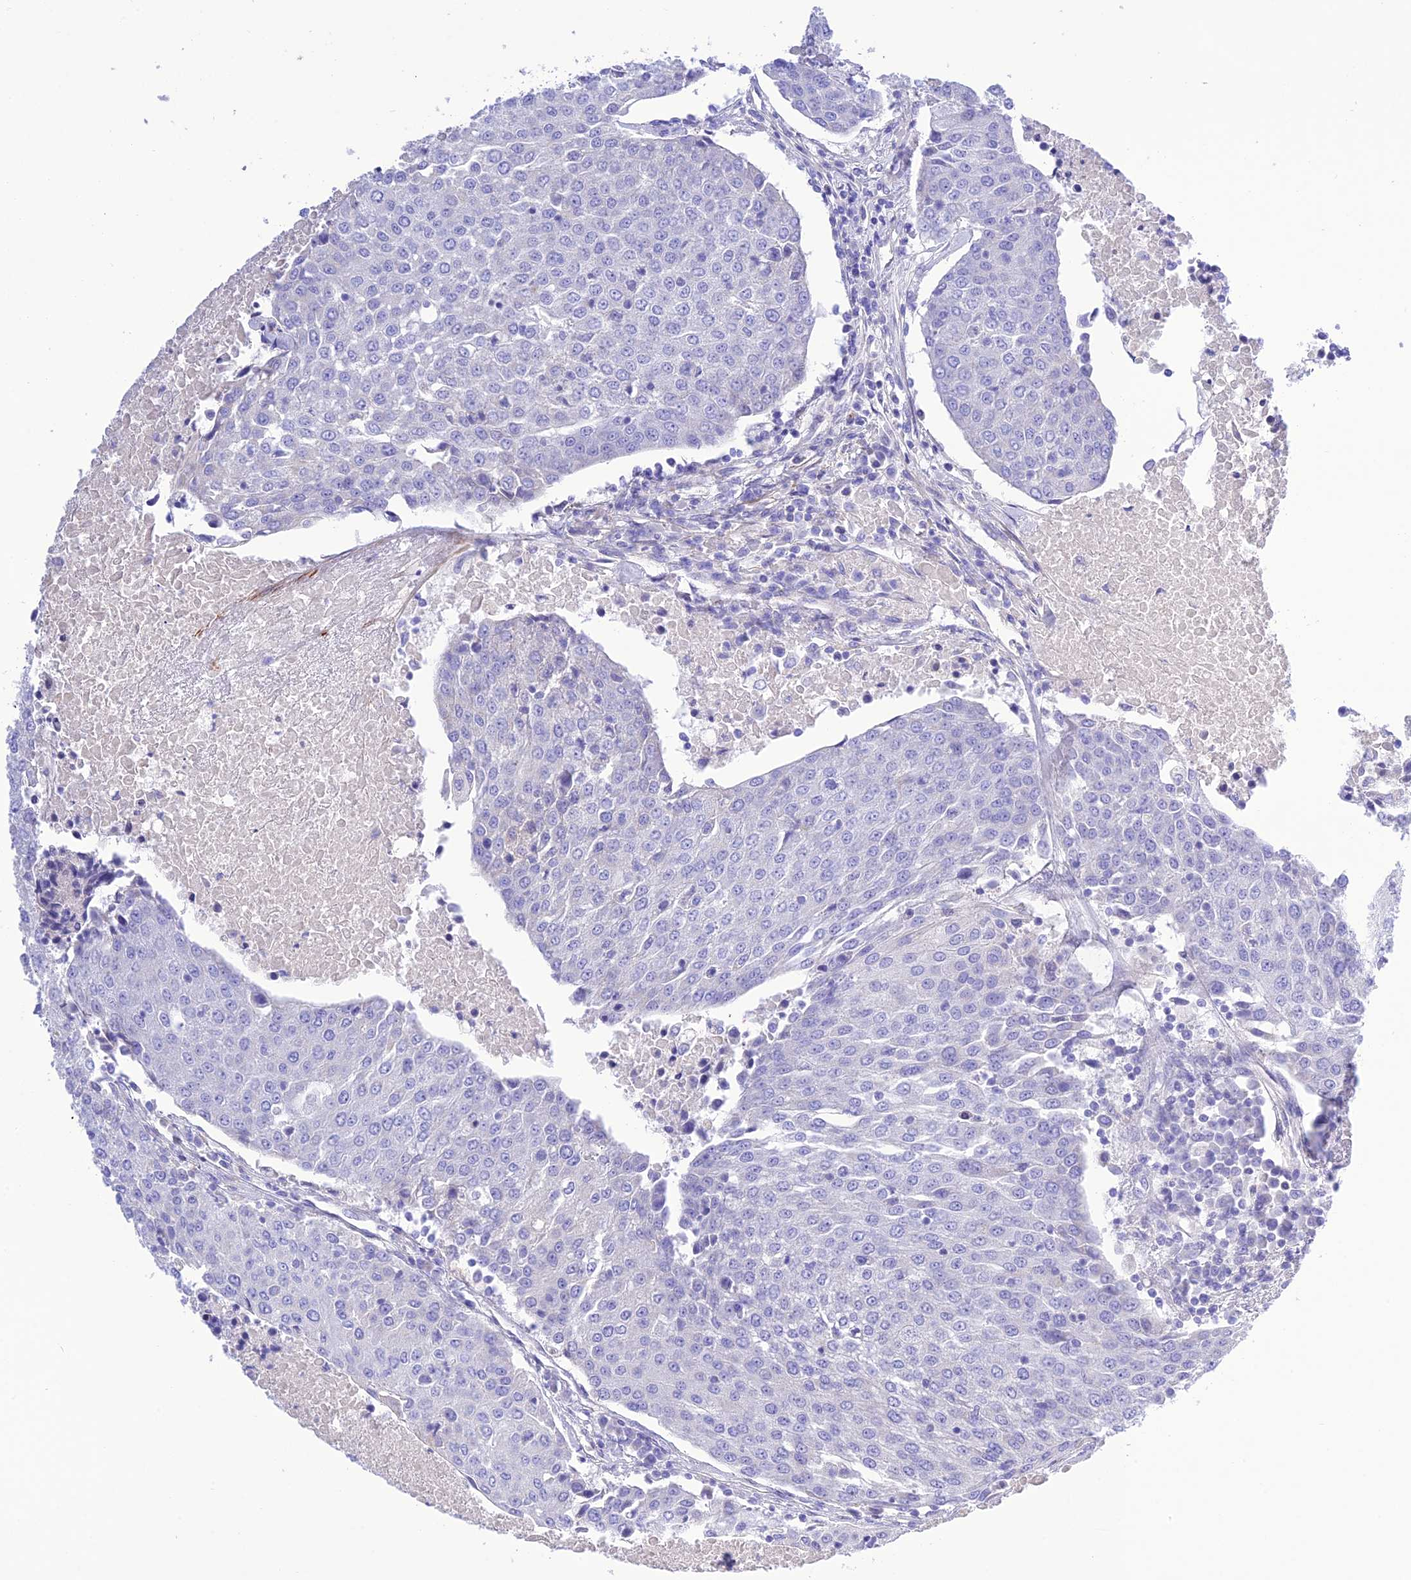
{"staining": {"intensity": "negative", "quantity": "none", "location": "none"}, "tissue": "urothelial cancer", "cell_type": "Tumor cells", "image_type": "cancer", "snomed": [{"axis": "morphology", "description": "Urothelial carcinoma, High grade"}, {"axis": "topography", "description": "Urinary bladder"}], "caption": "Immunohistochemical staining of human urothelial cancer exhibits no significant expression in tumor cells. The staining is performed using DAB brown chromogen with nuclei counter-stained in using hematoxylin.", "gene": "FRA10AC1", "patient": {"sex": "female", "age": 85}}